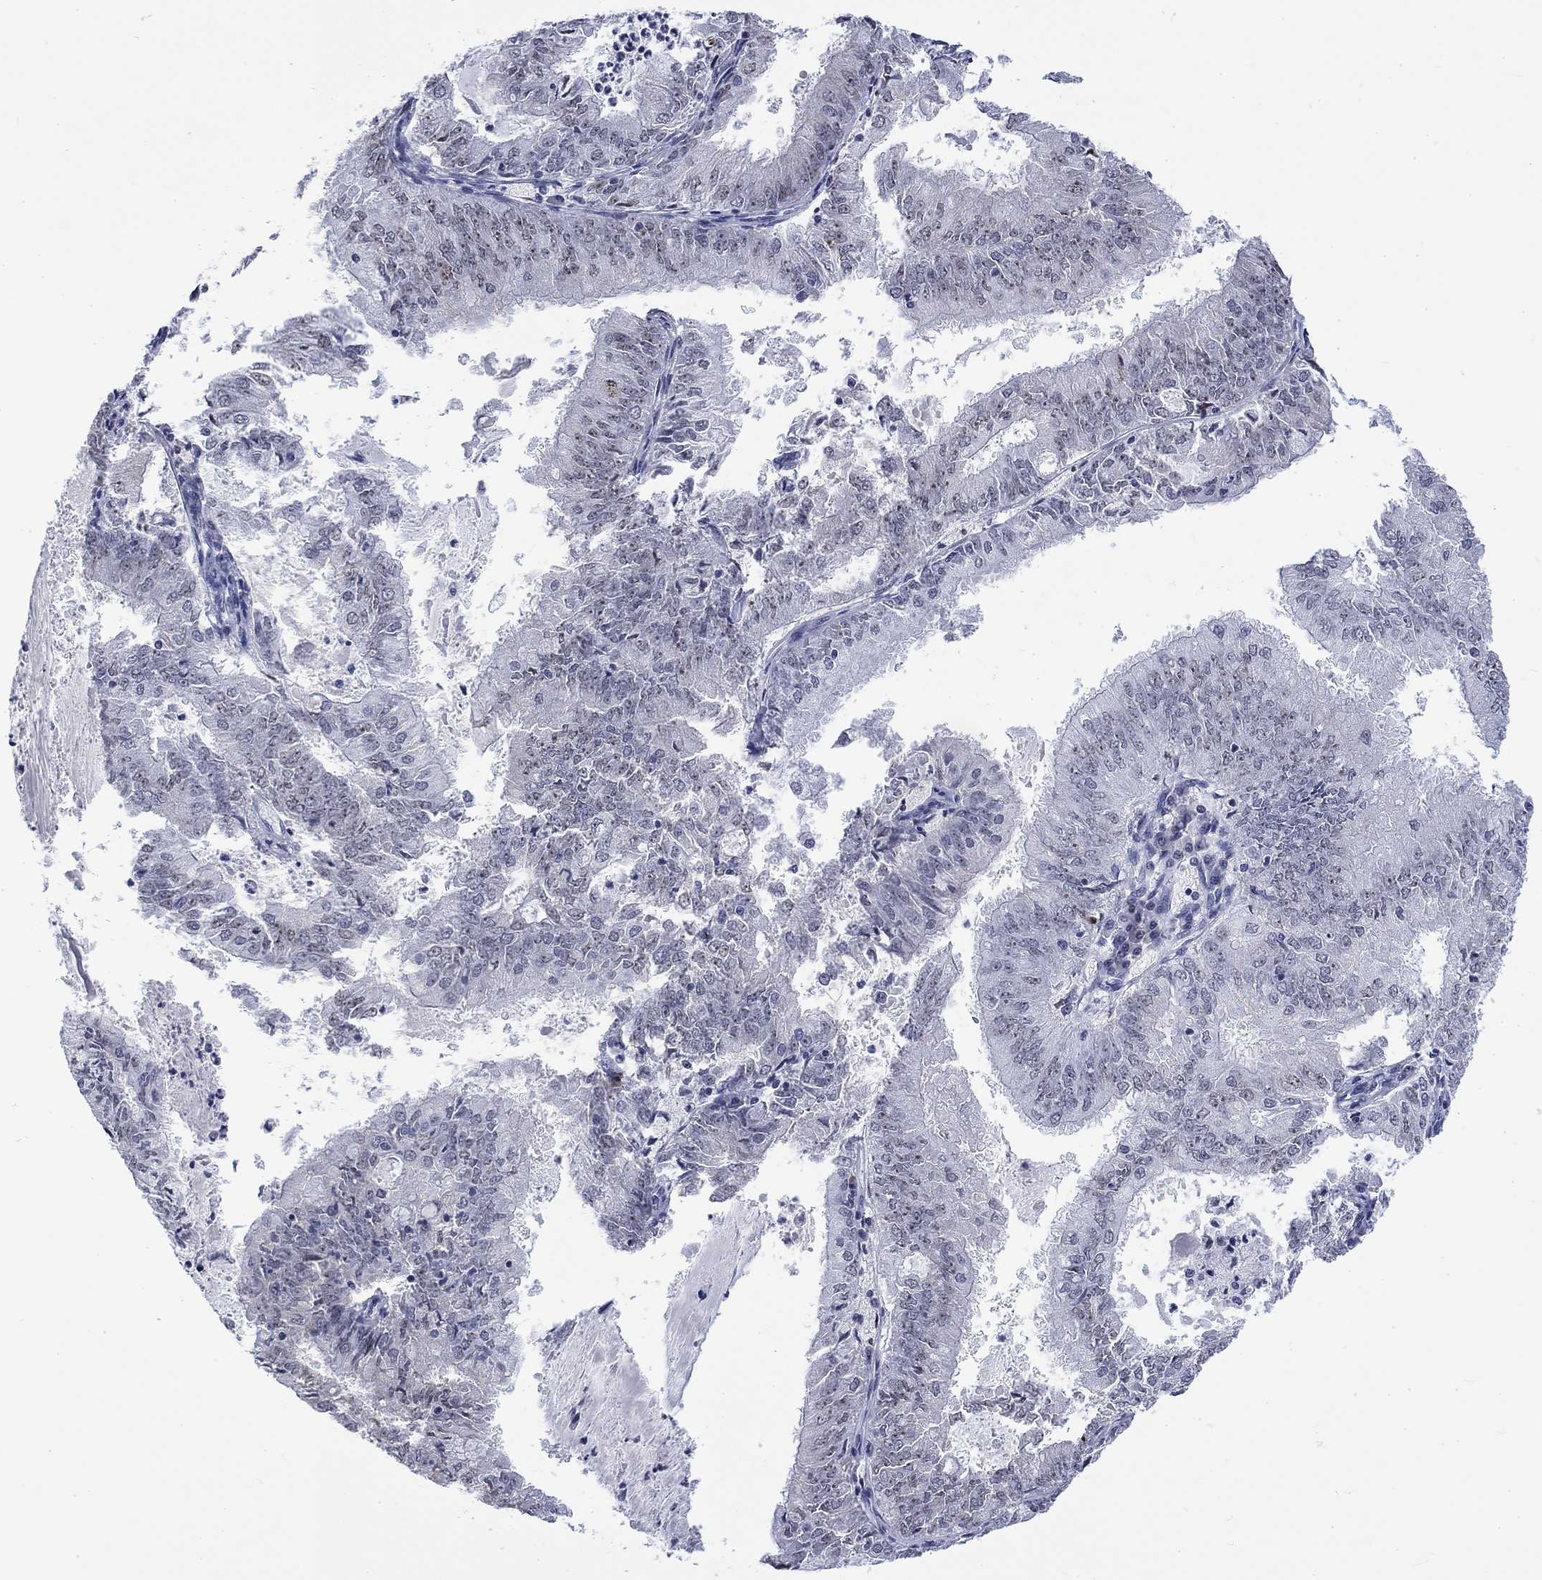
{"staining": {"intensity": "negative", "quantity": "none", "location": "none"}, "tissue": "endometrial cancer", "cell_type": "Tumor cells", "image_type": "cancer", "snomed": [{"axis": "morphology", "description": "Adenocarcinoma, NOS"}, {"axis": "topography", "description": "Endometrium"}], "caption": "Immunohistochemistry (IHC) of human endometrial adenocarcinoma demonstrates no positivity in tumor cells.", "gene": "CSRNP3", "patient": {"sex": "female", "age": 57}}